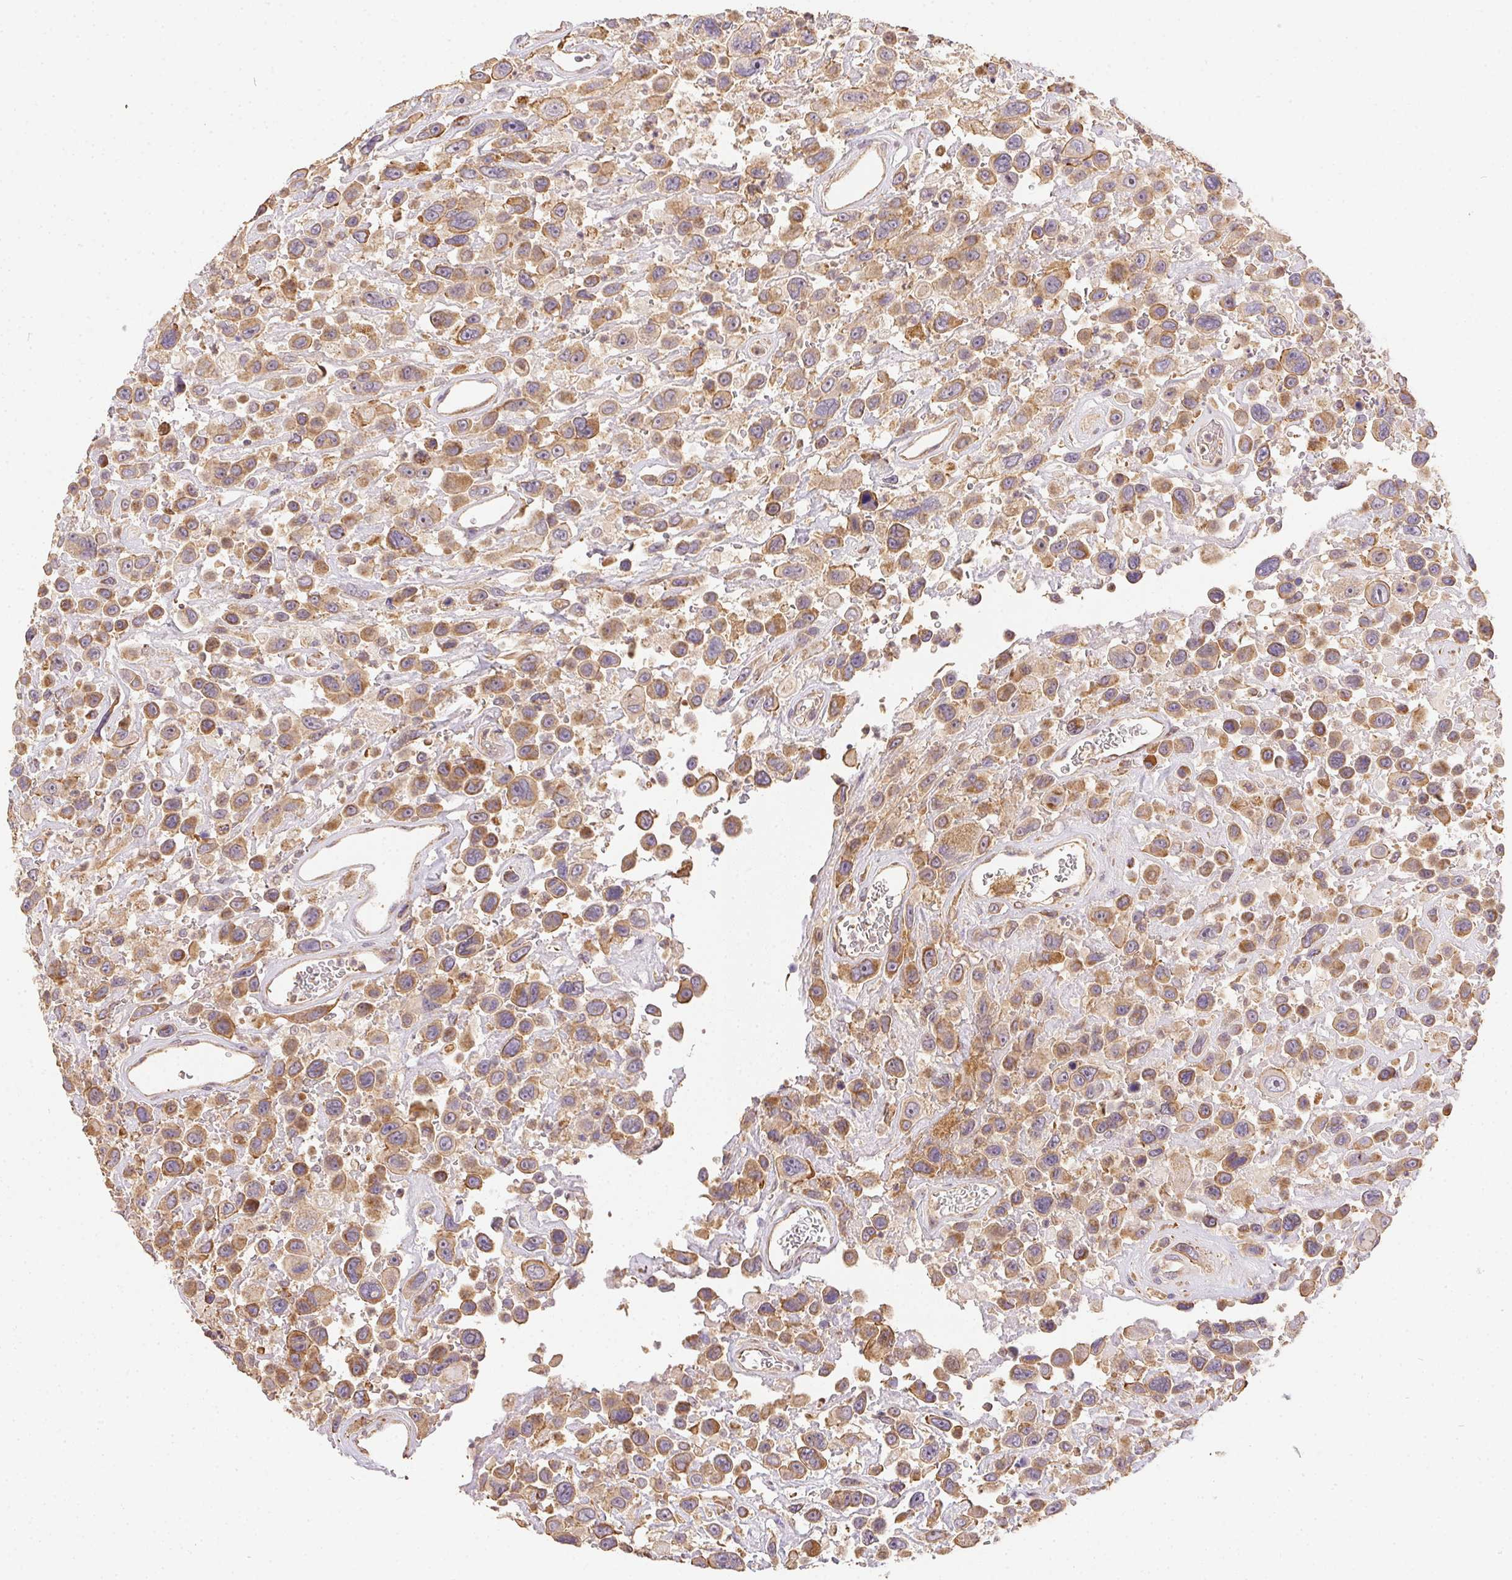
{"staining": {"intensity": "moderate", "quantity": ">75%", "location": "cytoplasmic/membranous"}, "tissue": "urothelial cancer", "cell_type": "Tumor cells", "image_type": "cancer", "snomed": [{"axis": "morphology", "description": "Urothelial carcinoma, High grade"}, {"axis": "topography", "description": "Urinary bladder"}], "caption": "The immunohistochemical stain labels moderate cytoplasmic/membranous positivity in tumor cells of urothelial cancer tissue. (Brightfield microscopy of DAB IHC at high magnification).", "gene": "REV3L", "patient": {"sex": "male", "age": 53}}